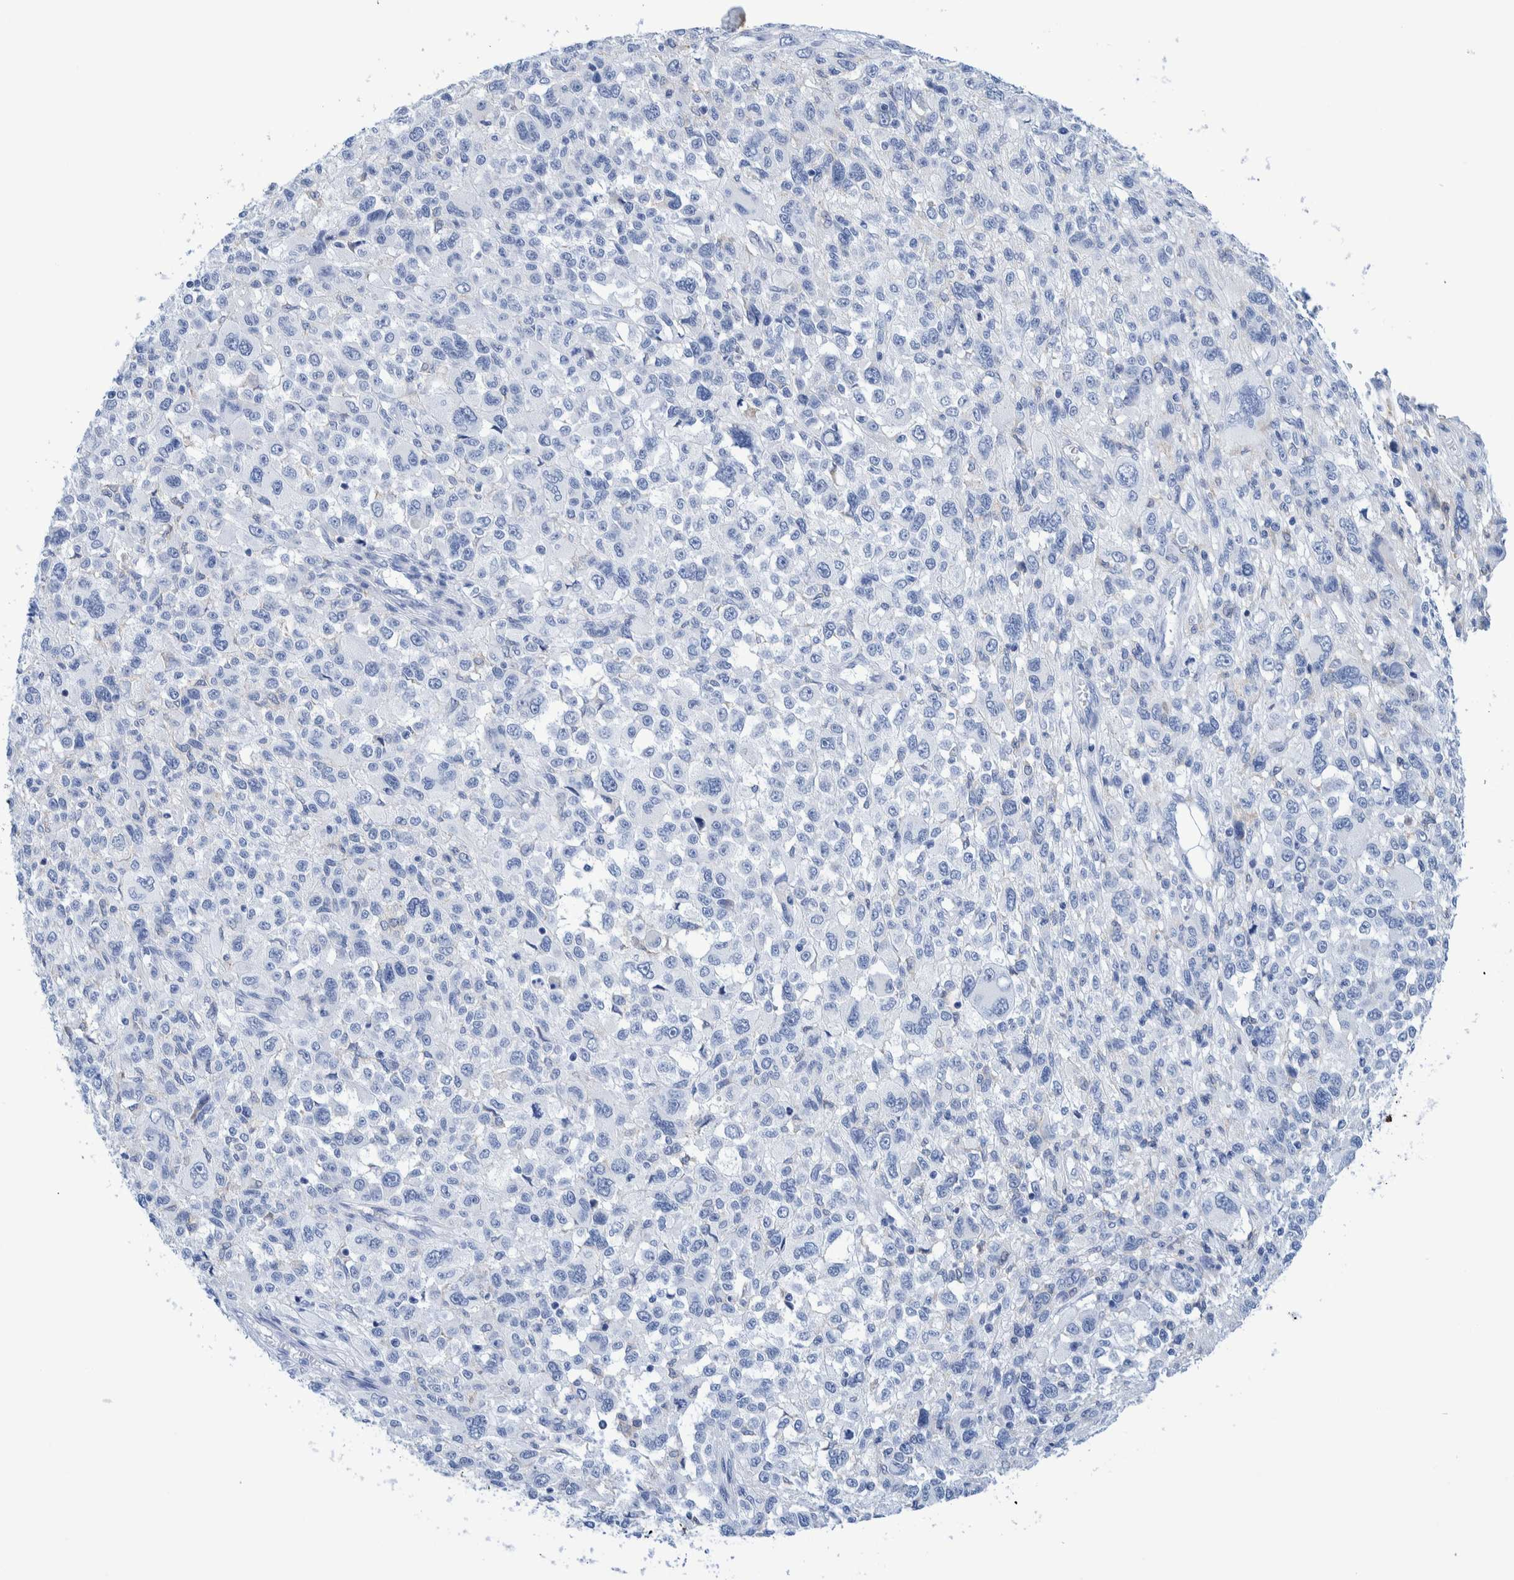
{"staining": {"intensity": "negative", "quantity": "none", "location": "none"}, "tissue": "melanoma", "cell_type": "Tumor cells", "image_type": "cancer", "snomed": [{"axis": "morphology", "description": "Malignant melanoma, NOS"}, {"axis": "topography", "description": "Skin"}], "caption": "DAB immunohistochemical staining of melanoma shows no significant positivity in tumor cells. The staining is performed using DAB brown chromogen with nuclei counter-stained in using hematoxylin.", "gene": "KRT14", "patient": {"sex": "female", "age": 55}}